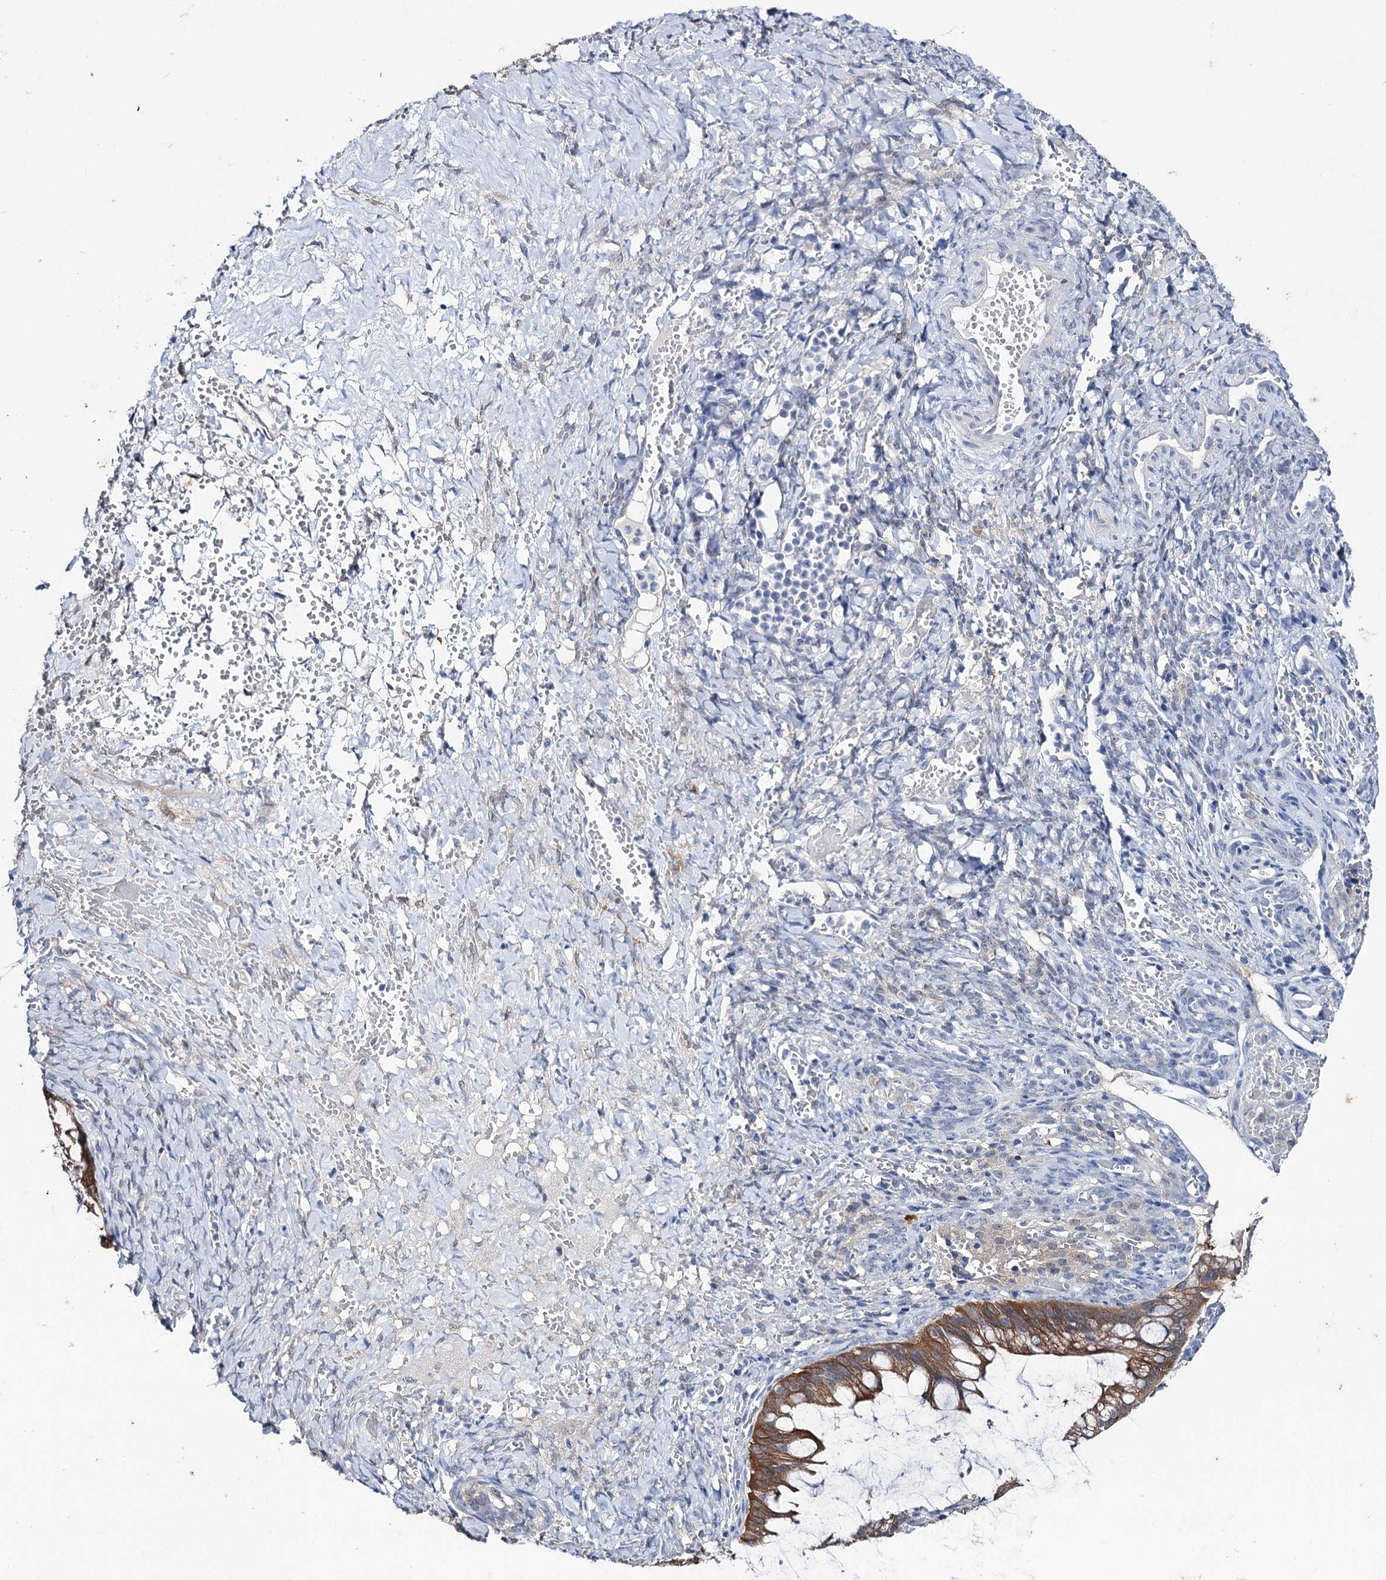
{"staining": {"intensity": "moderate", "quantity": ">75%", "location": "cytoplasmic/membranous"}, "tissue": "ovarian cancer", "cell_type": "Tumor cells", "image_type": "cancer", "snomed": [{"axis": "morphology", "description": "Cystadenocarcinoma, mucinous, NOS"}, {"axis": "topography", "description": "Ovary"}], "caption": "High-power microscopy captured an IHC histopathology image of ovarian cancer, revealing moderate cytoplasmic/membranous expression in about >75% of tumor cells.", "gene": "LYZL4", "patient": {"sex": "female", "age": 73}}